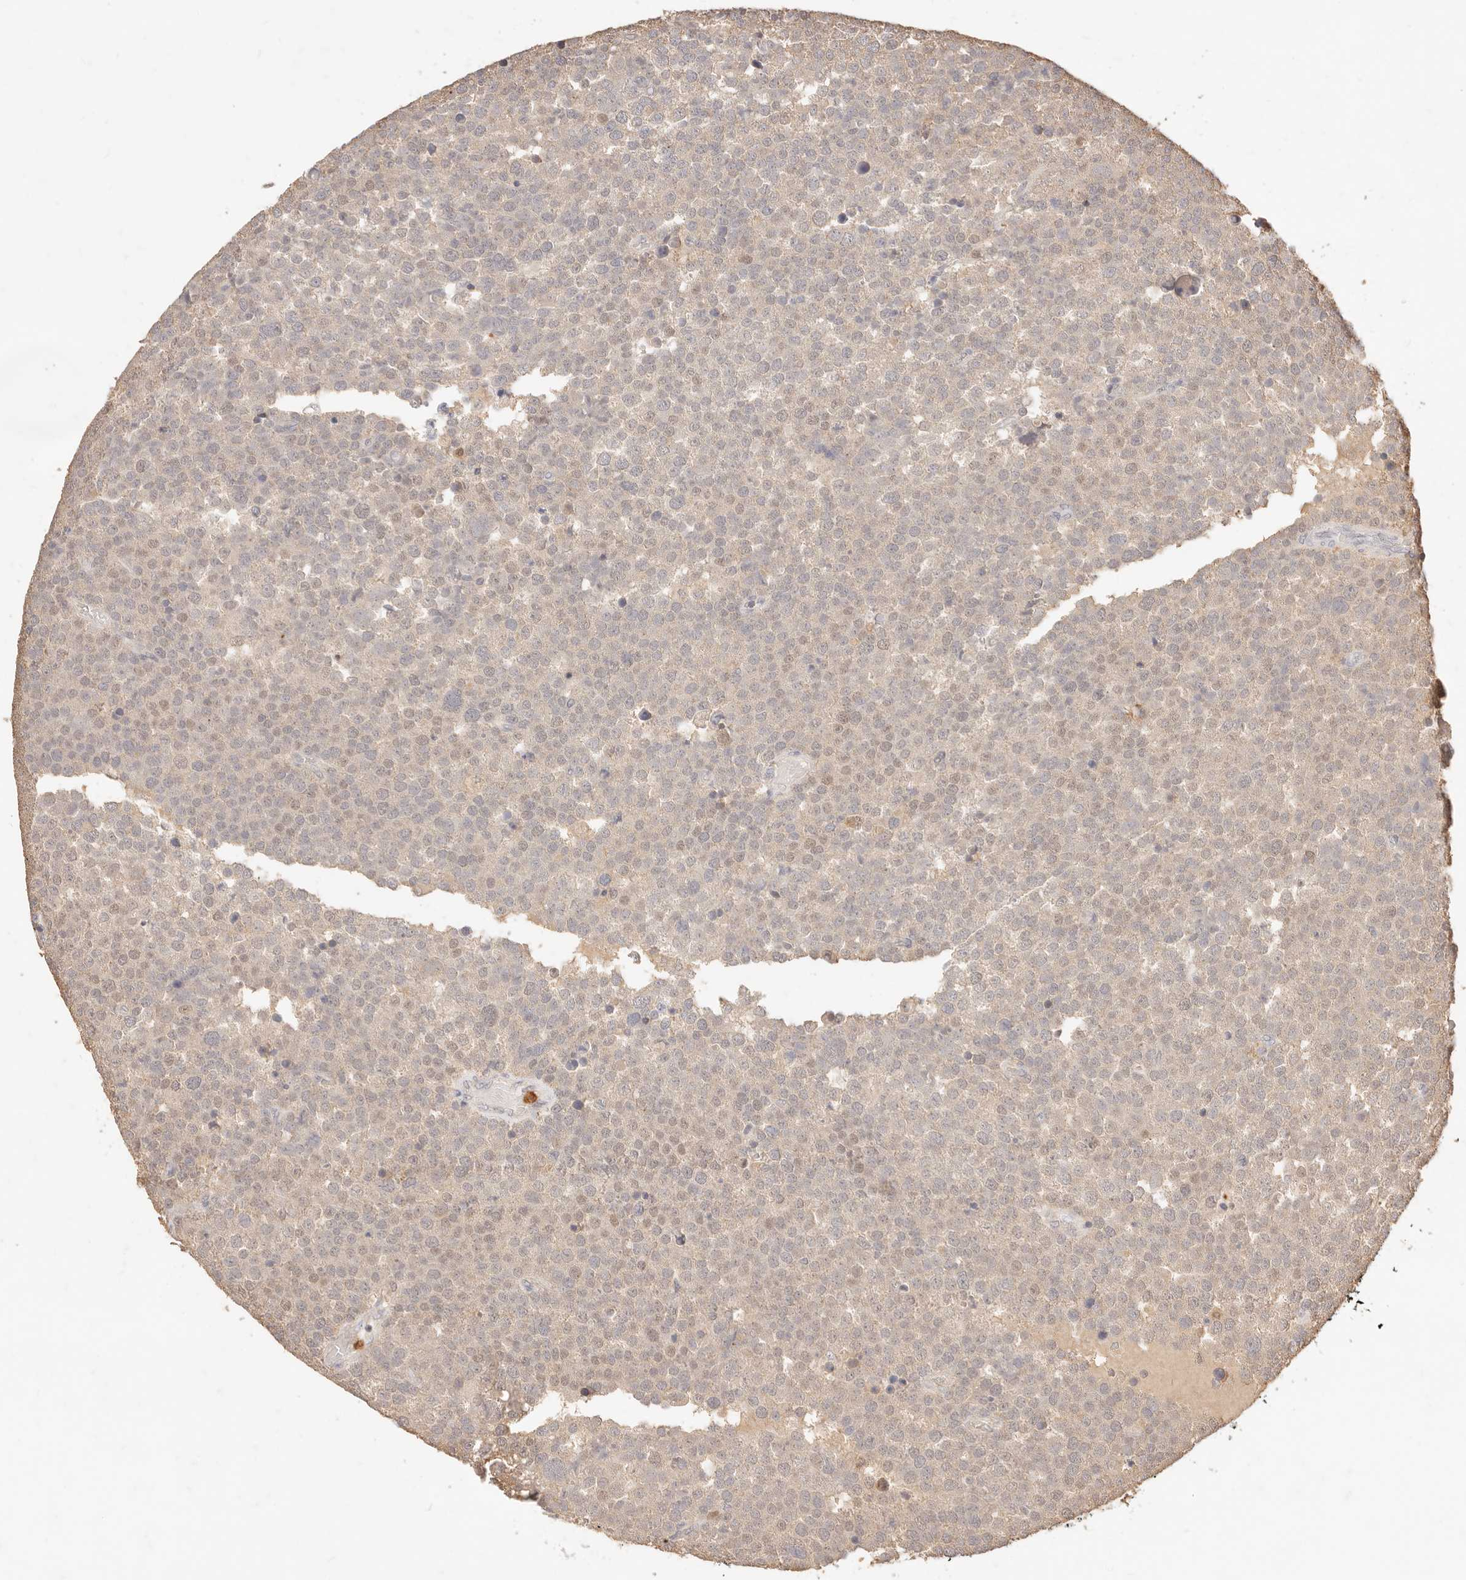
{"staining": {"intensity": "weak", "quantity": "25%-75%", "location": "cytoplasmic/membranous"}, "tissue": "testis cancer", "cell_type": "Tumor cells", "image_type": "cancer", "snomed": [{"axis": "morphology", "description": "Seminoma, NOS"}, {"axis": "topography", "description": "Testis"}], "caption": "Immunohistochemical staining of testis cancer displays low levels of weak cytoplasmic/membranous positivity in about 25%-75% of tumor cells.", "gene": "TMTC2", "patient": {"sex": "male", "age": 71}}